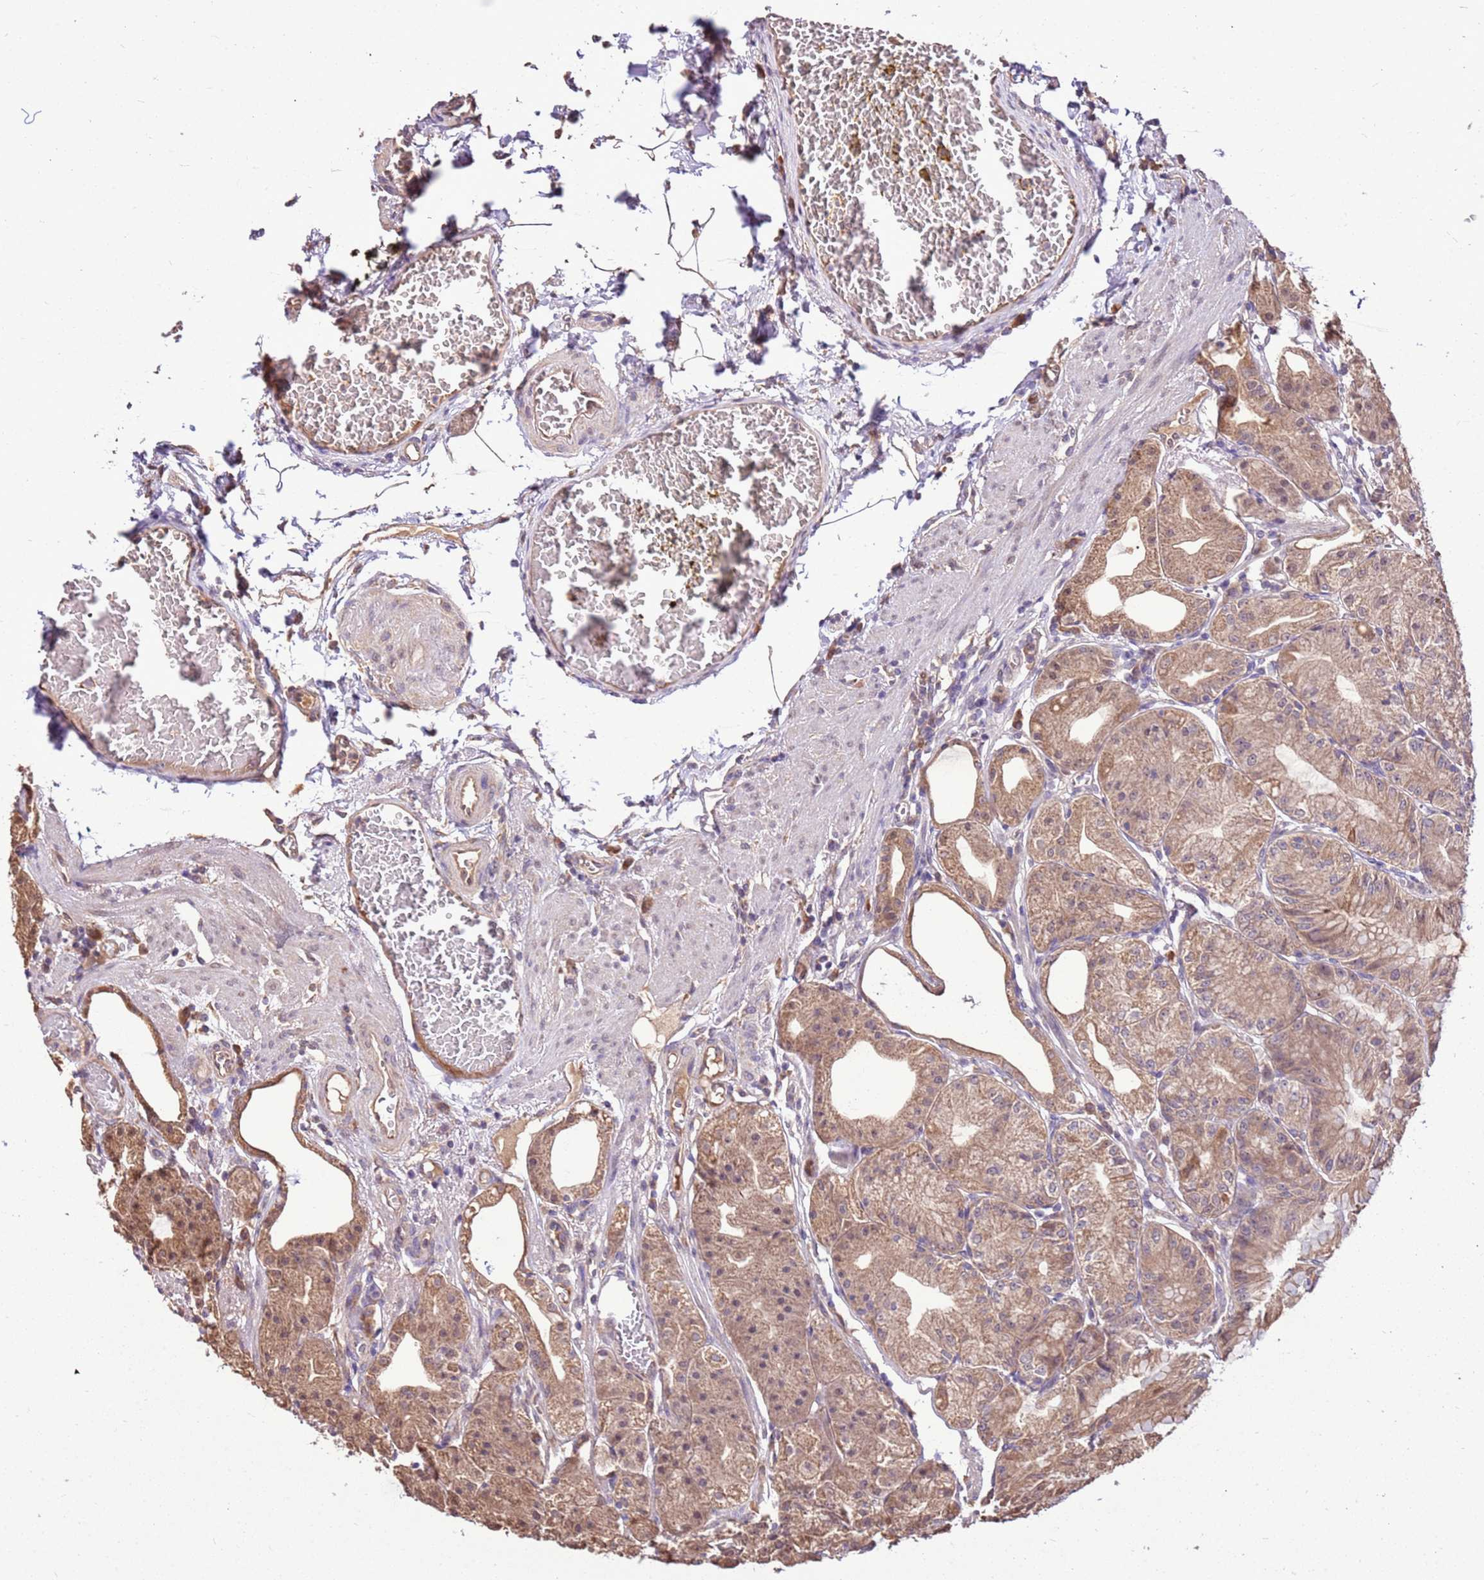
{"staining": {"intensity": "moderate", "quantity": ">75%", "location": "cytoplasmic/membranous"}, "tissue": "stomach", "cell_type": "Glandular cells", "image_type": "normal", "snomed": [{"axis": "morphology", "description": "Normal tissue, NOS"}, {"axis": "topography", "description": "Stomach, upper"}, {"axis": "topography", "description": "Stomach, lower"}], "caption": "Protein expression by immunohistochemistry (IHC) reveals moderate cytoplasmic/membranous staining in approximately >75% of glandular cells in normal stomach.", "gene": "BBS5", "patient": {"sex": "male", "age": 71}}